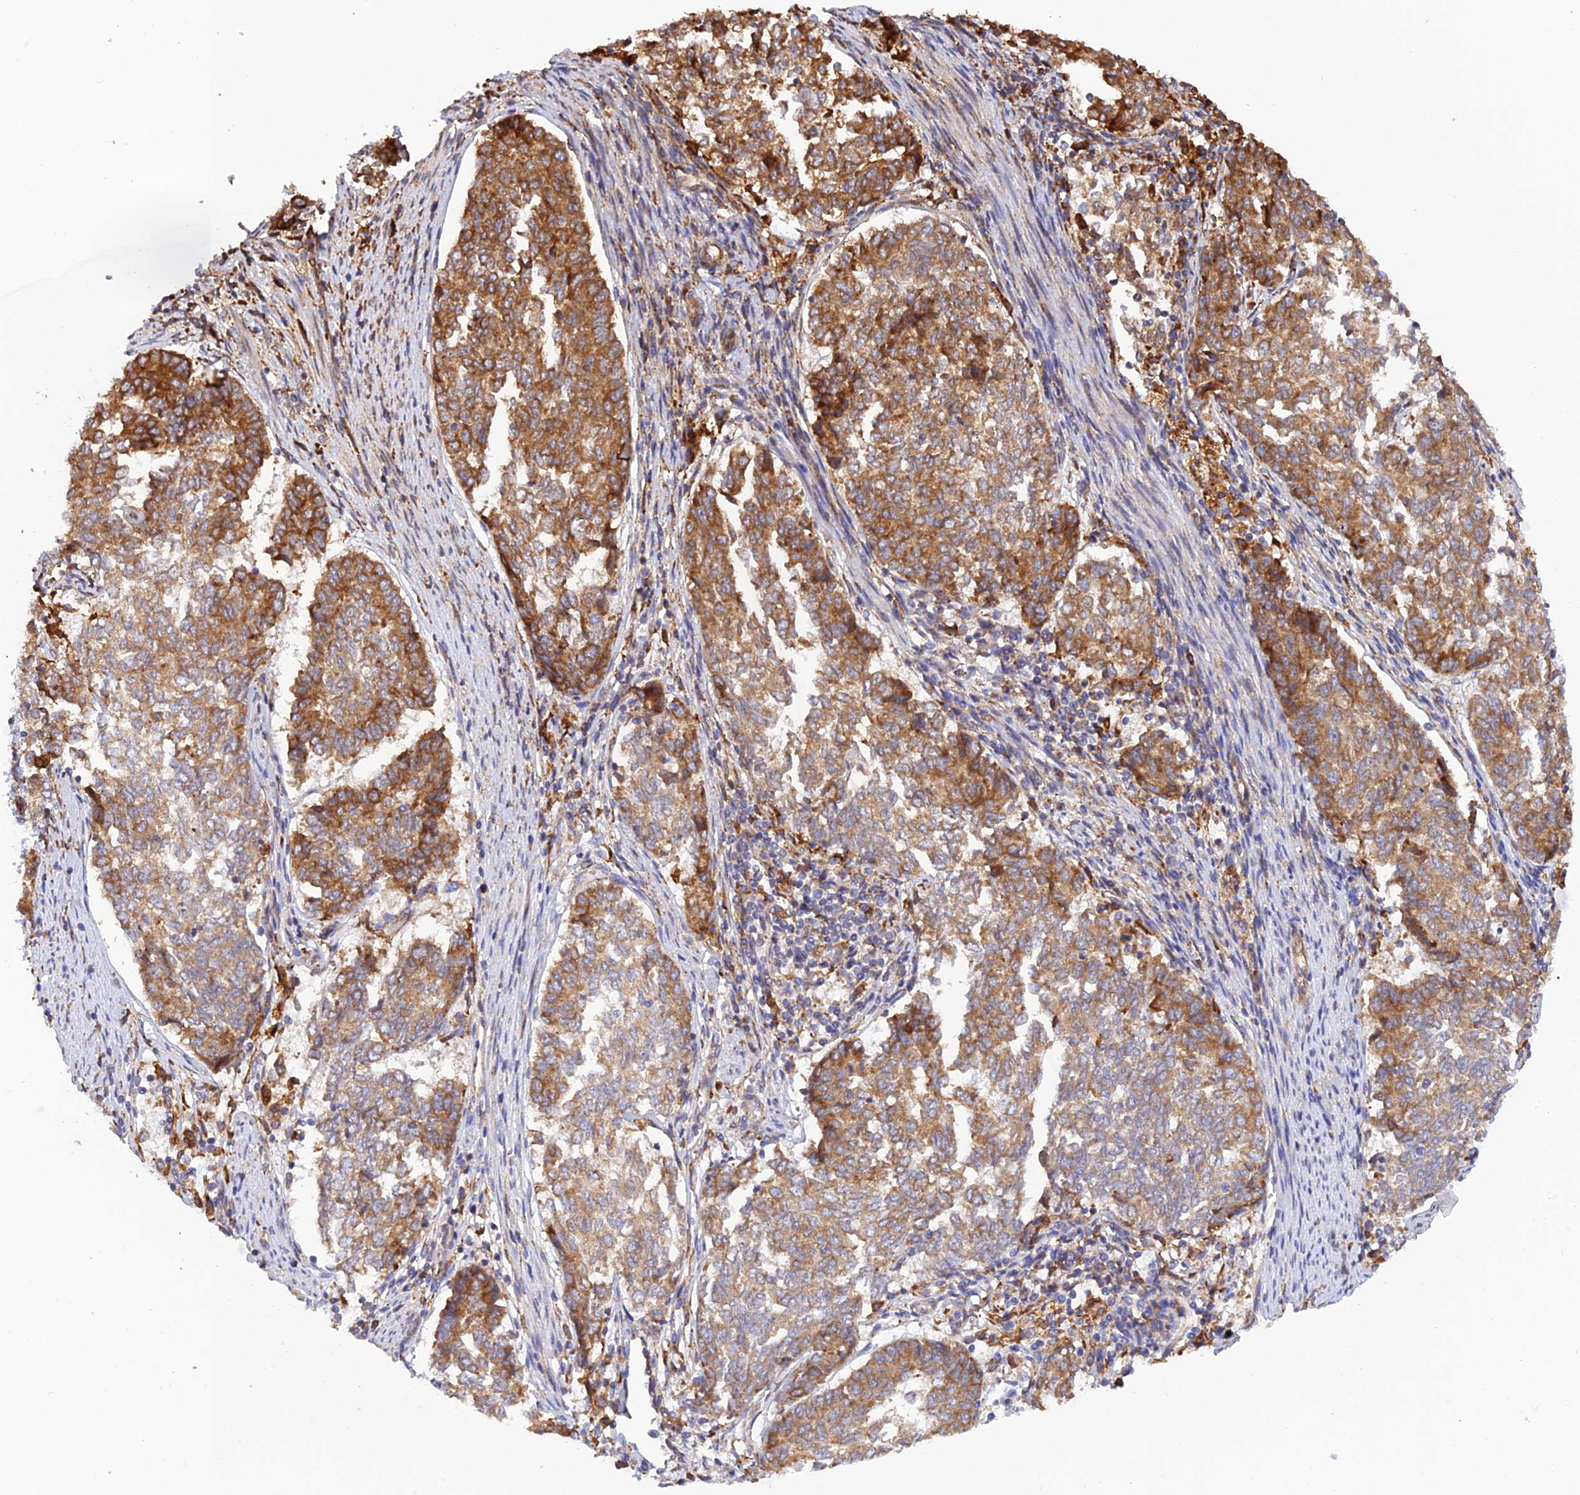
{"staining": {"intensity": "strong", "quantity": "25%-75%", "location": "cytoplasmic/membranous"}, "tissue": "endometrial cancer", "cell_type": "Tumor cells", "image_type": "cancer", "snomed": [{"axis": "morphology", "description": "Adenocarcinoma, NOS"}, {"axis": "topography", "description": "Endometrium"}], "caption": "This micrograph exhibits immunohistochemistry (IHC) staining of adenocarcinoma (endometrial), with high strong cytoplasmic/membranous positivity in approximately 25%-75% of tumor cells.", "gene": "RPL5", "patient": {"sex": "female", "age": 80}}